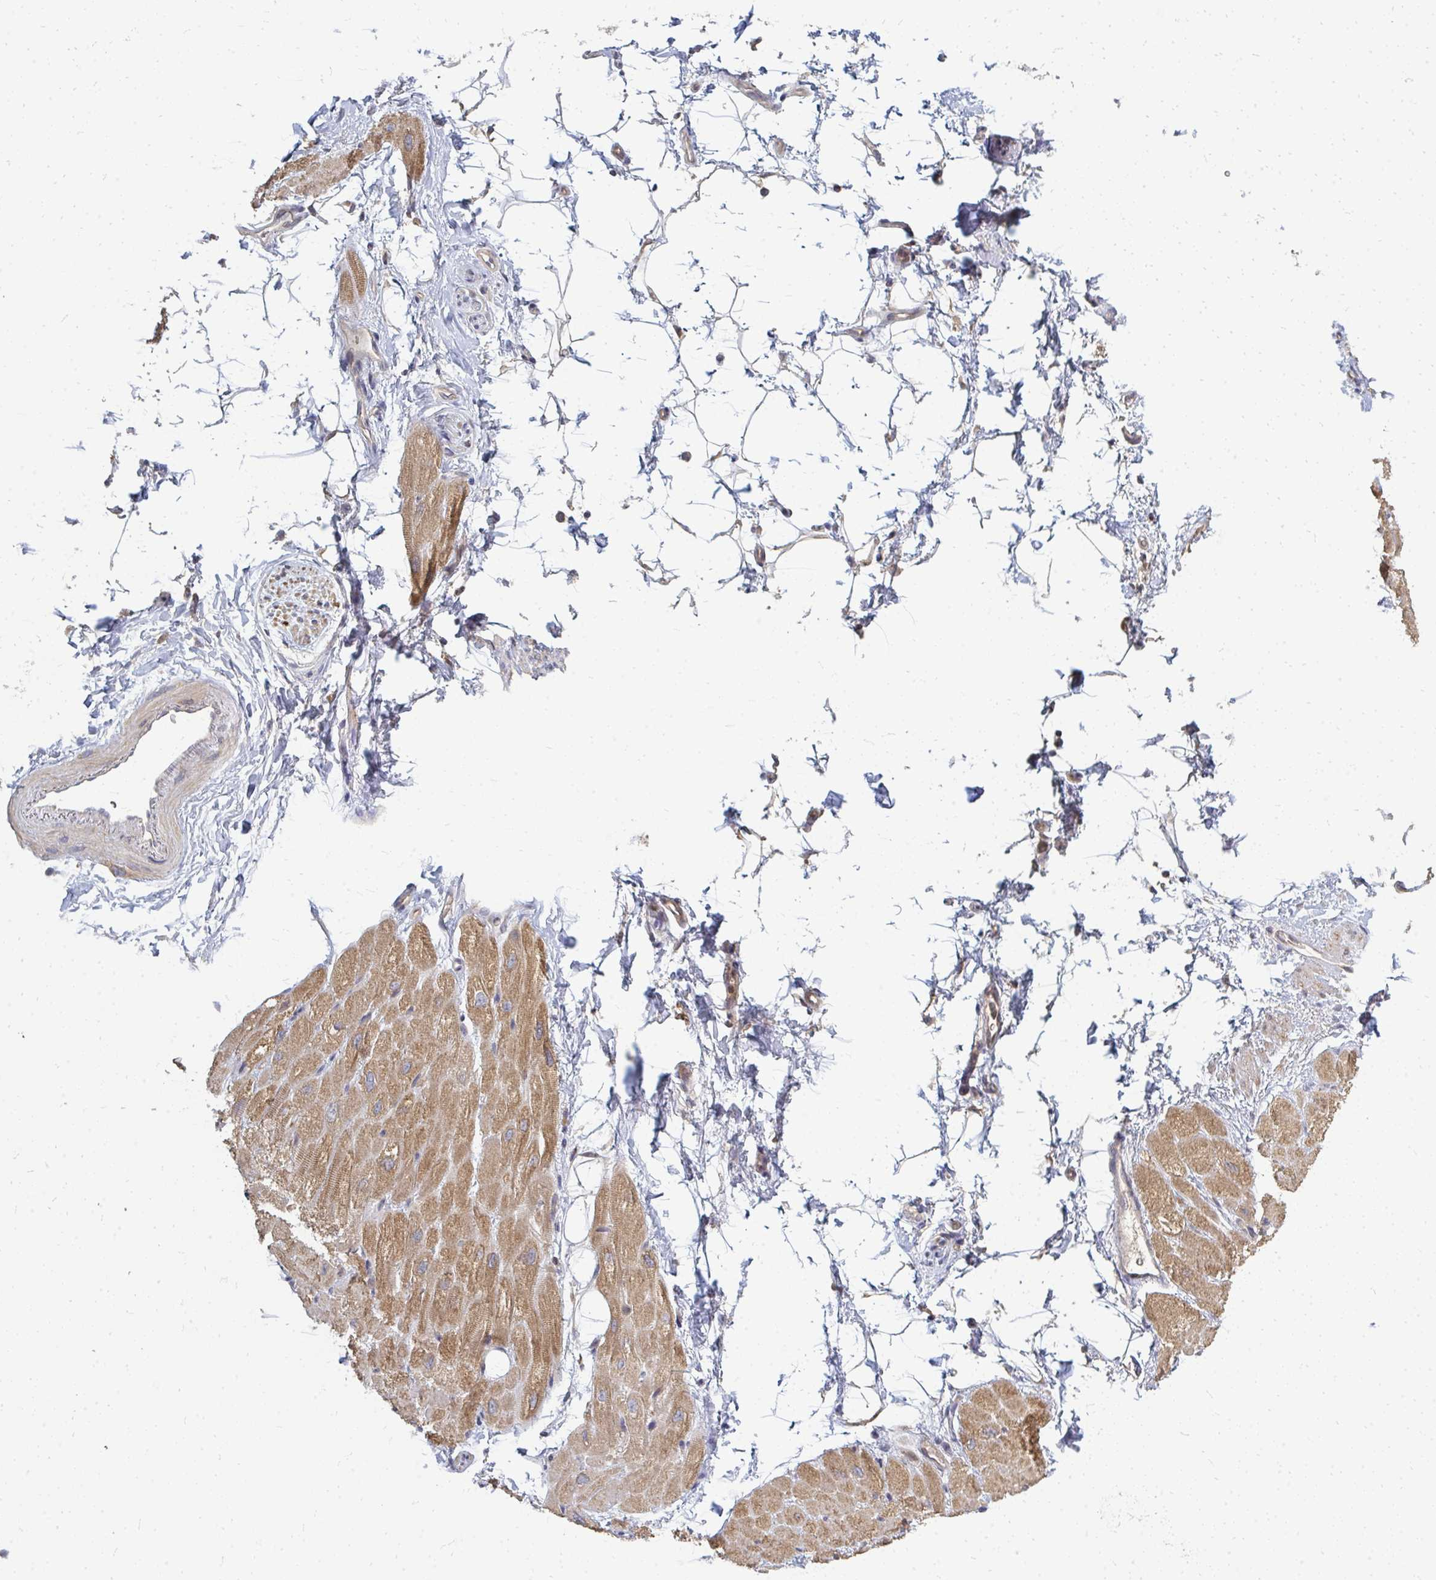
{"staining": {"intensity": "moderate", "quantity": "25%-75%", "location": "cytoplasmic/membranous"}, "tissue": "heart muscle", "cell_type": "Cardiomyocytes", "image_type": "normal", "snomed": [{"axis": "morphology", "description": "Normal tissue, NOS"}, {"axis": "topography", "description": "Heart"}], "caption": "An immunohistochemistry histopathology image of unremarkable tissue is shown. Protein staining in brown labels moderate cytoplasmic/membranous positivity in heart muscle within cardiomyocytes.", "gene": "ZNF285", "patient": {"sex": "male", "age": 62}}